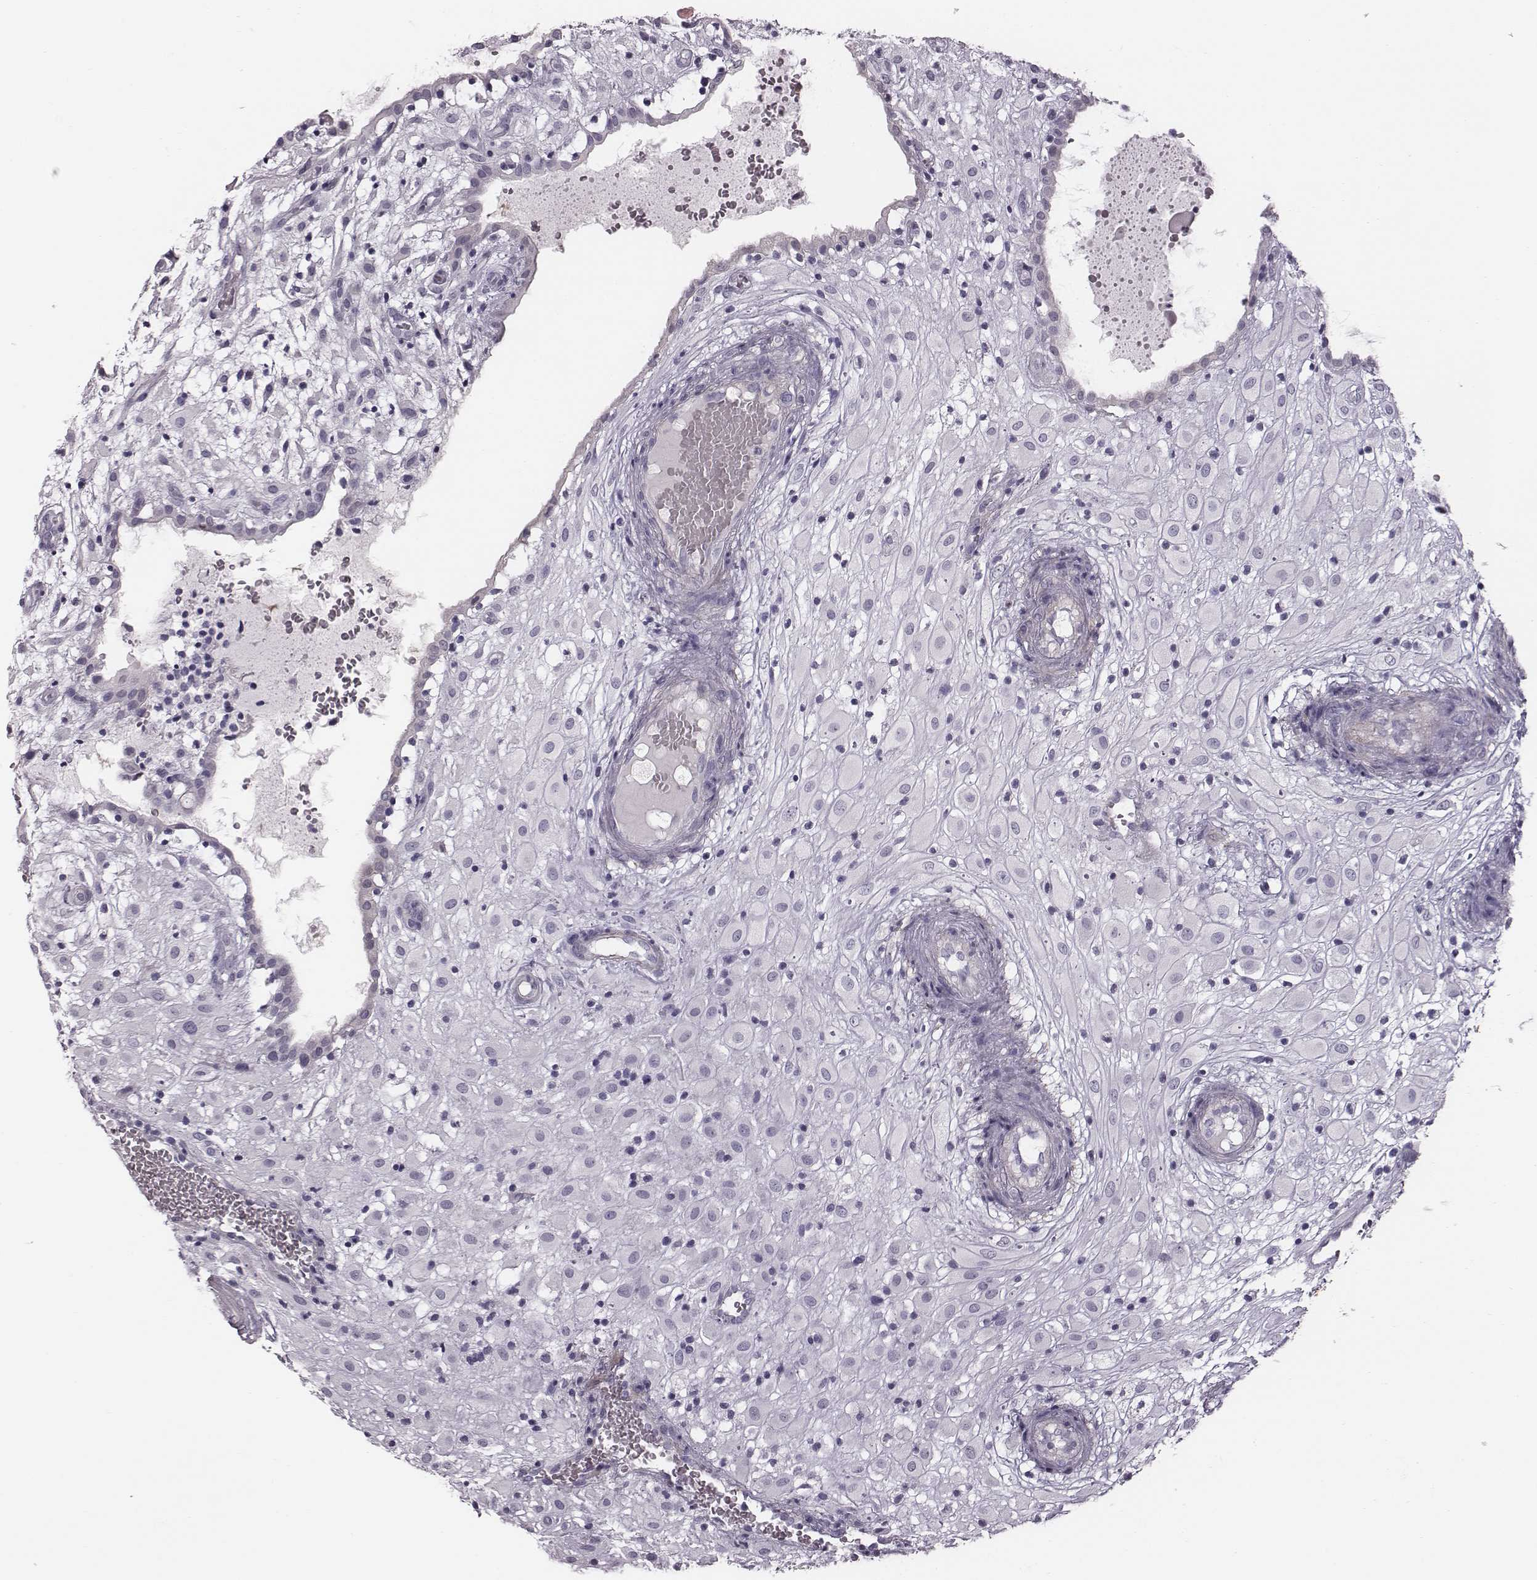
{"staining": {"intensity": "negative", "quantity": "none", "location": "none"}, "tissue": "placenta", "cell_type": "Decidual cells", "image_type": "normal", "snomed": [{"axis": "morphology", "description": "Normal tissue, NOS"}, {"axis": "topography", "description": "Placenta"}], "caption": "Immunohistochemistry of benign human placenta exhibits no staining in decidual cells.", "gene": "CRISP1", "patient": {"sex": "female", "age": 24}}